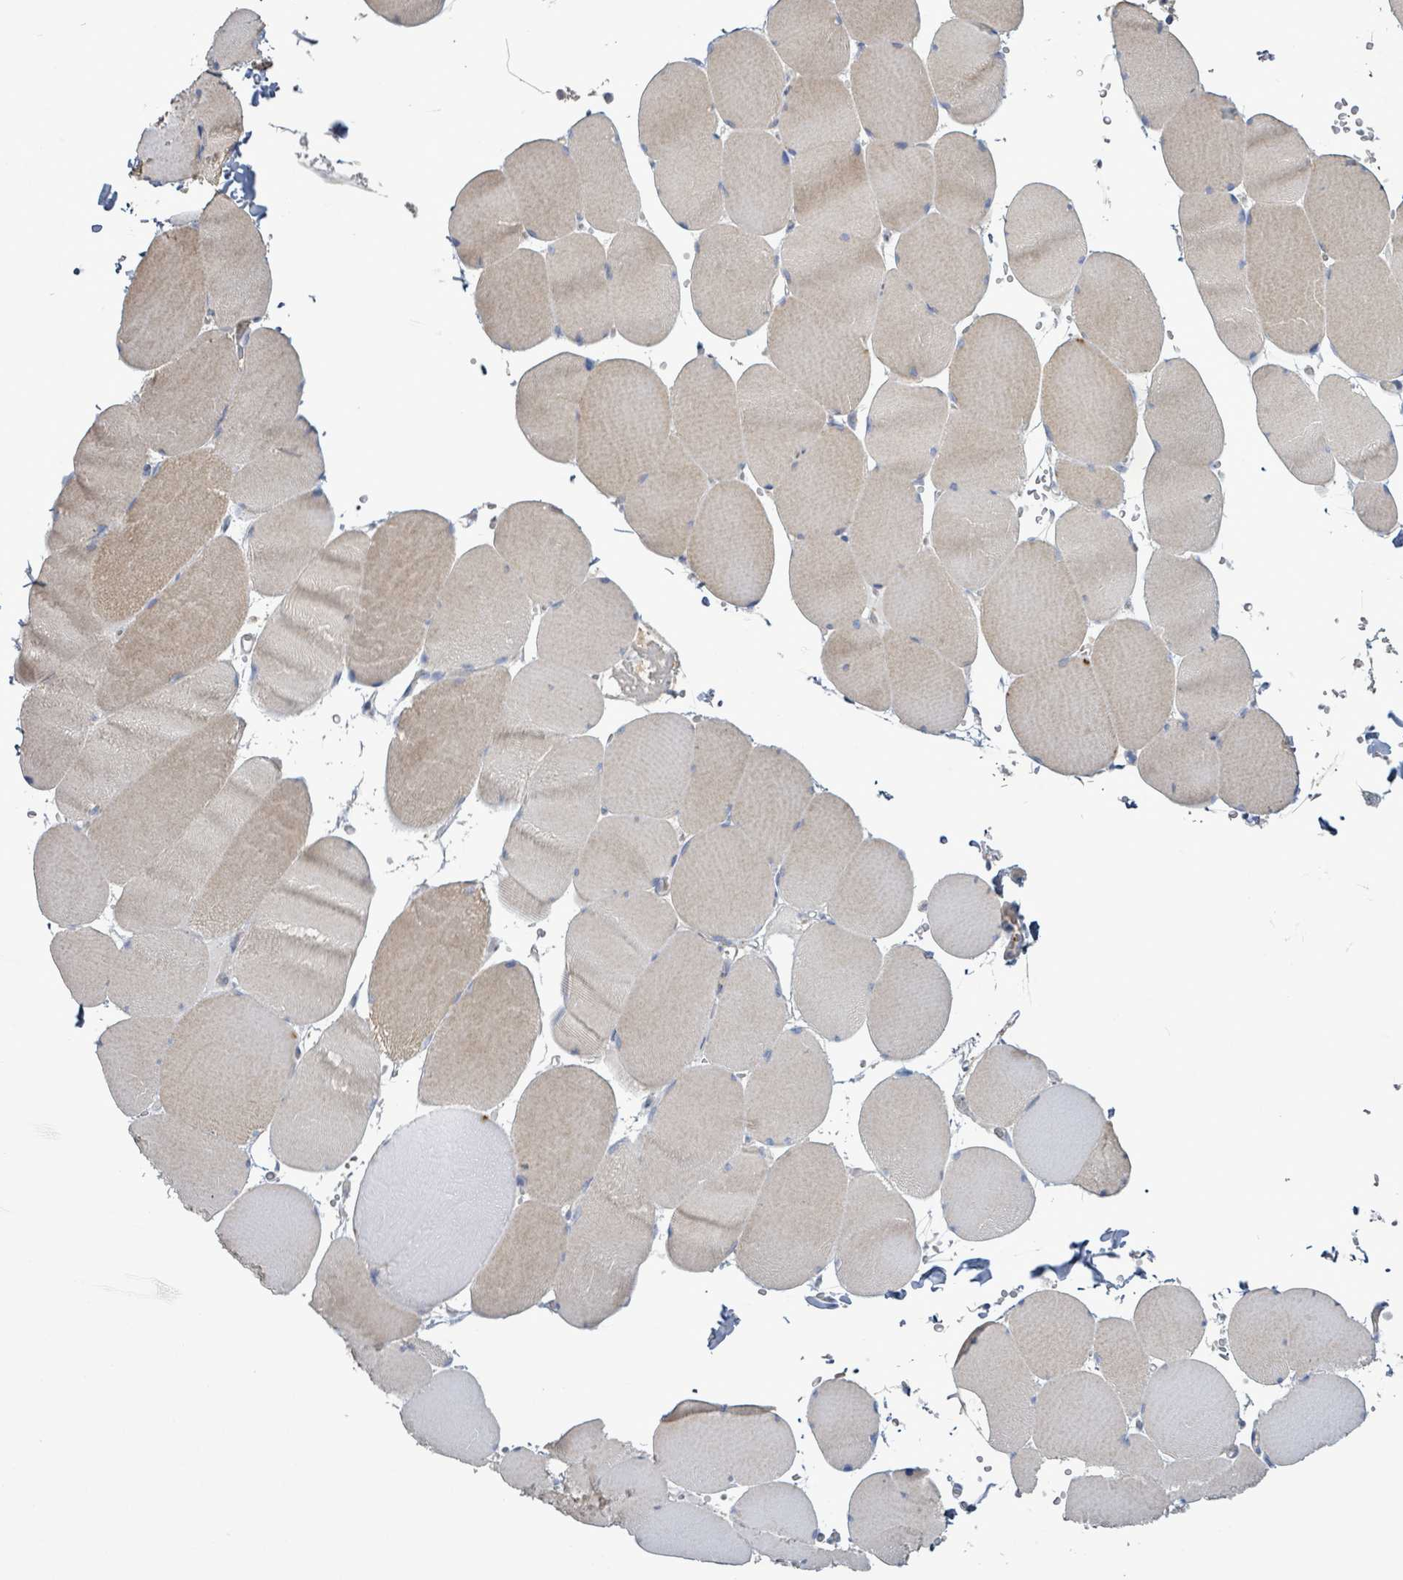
{"staining": {"intensity": "weak", "quantity": "25%-75%", "location": "cytoplasmic/membranous"}, "tissue": "skeletal muscle", "cell_type": "Myocytes", "image_type": "normal", "snomed": [{"axis": "morphology", "description": "Normal tissue, NOS"}, {"axis": "topography", "description": "Skeletal muscle"}, {"axis": "topography", "description": "Head-Neck"}], "caption": "Protein analysis of unremarkable skeletal muscle reveals weak cytoplasmic/membranous expression in approximately 25%-75% of myocytes.", "gene": "HRAS", "patient": {"sex": "male", "age": 66}}